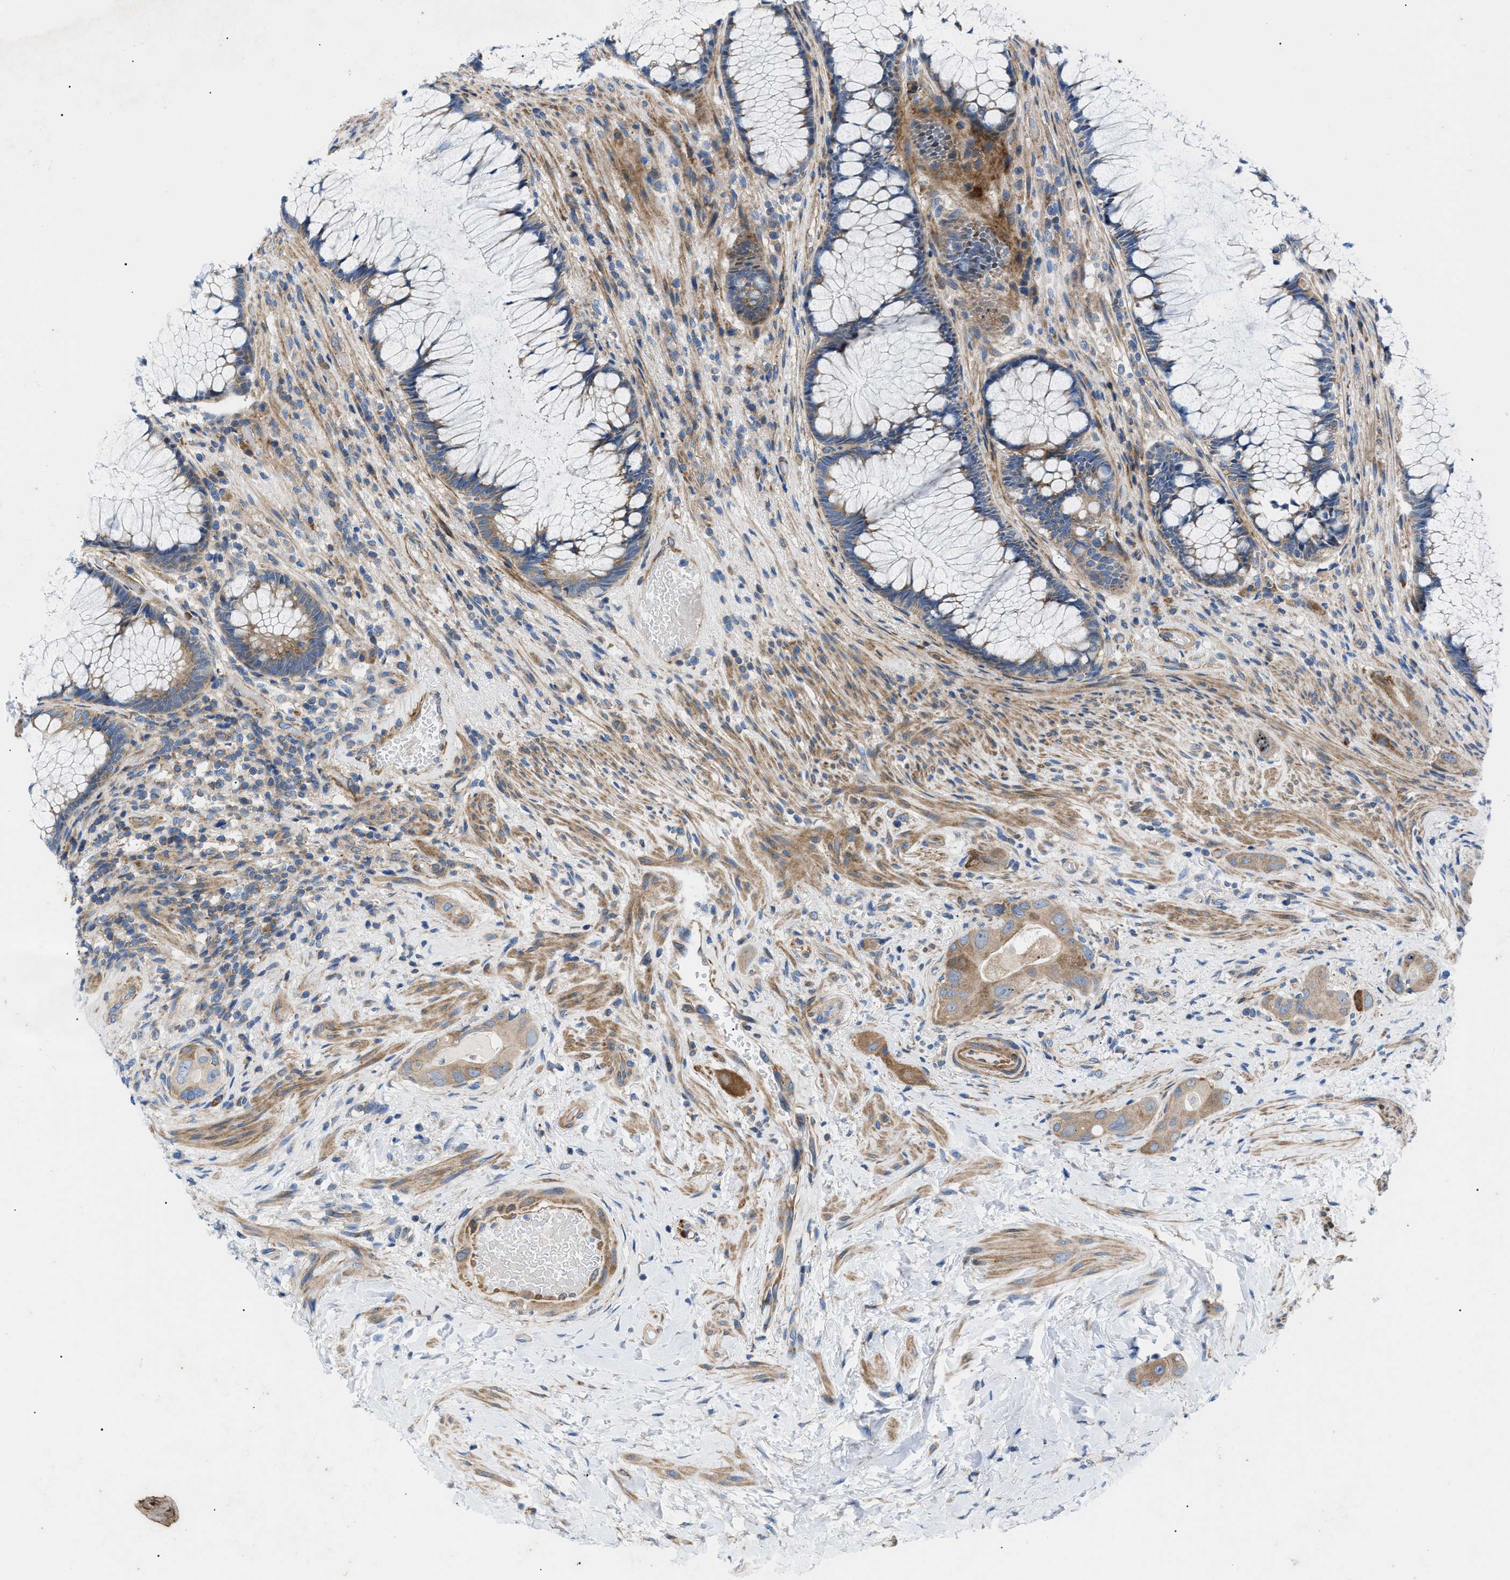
{"staining": {"intensity": "moderate", "quantity": "25%-75%", "location": "cytoplasmic/membranous"}, "tissue": "colorectal cancer", "cell_type": "Tumor cells", "image_type": "cancer", "snomed": [{"axis": "morphology", "description": "Adenocarcinoma, NOS"}, {"axis": "topography", "description": "Rectum"}], "caption": "Human colorectal adenocarcinoma stained with a protein marker shows moderate staining in tumor cells.", "gene": "HSPB8", "patient": {"sex": "male", "age": 51}}